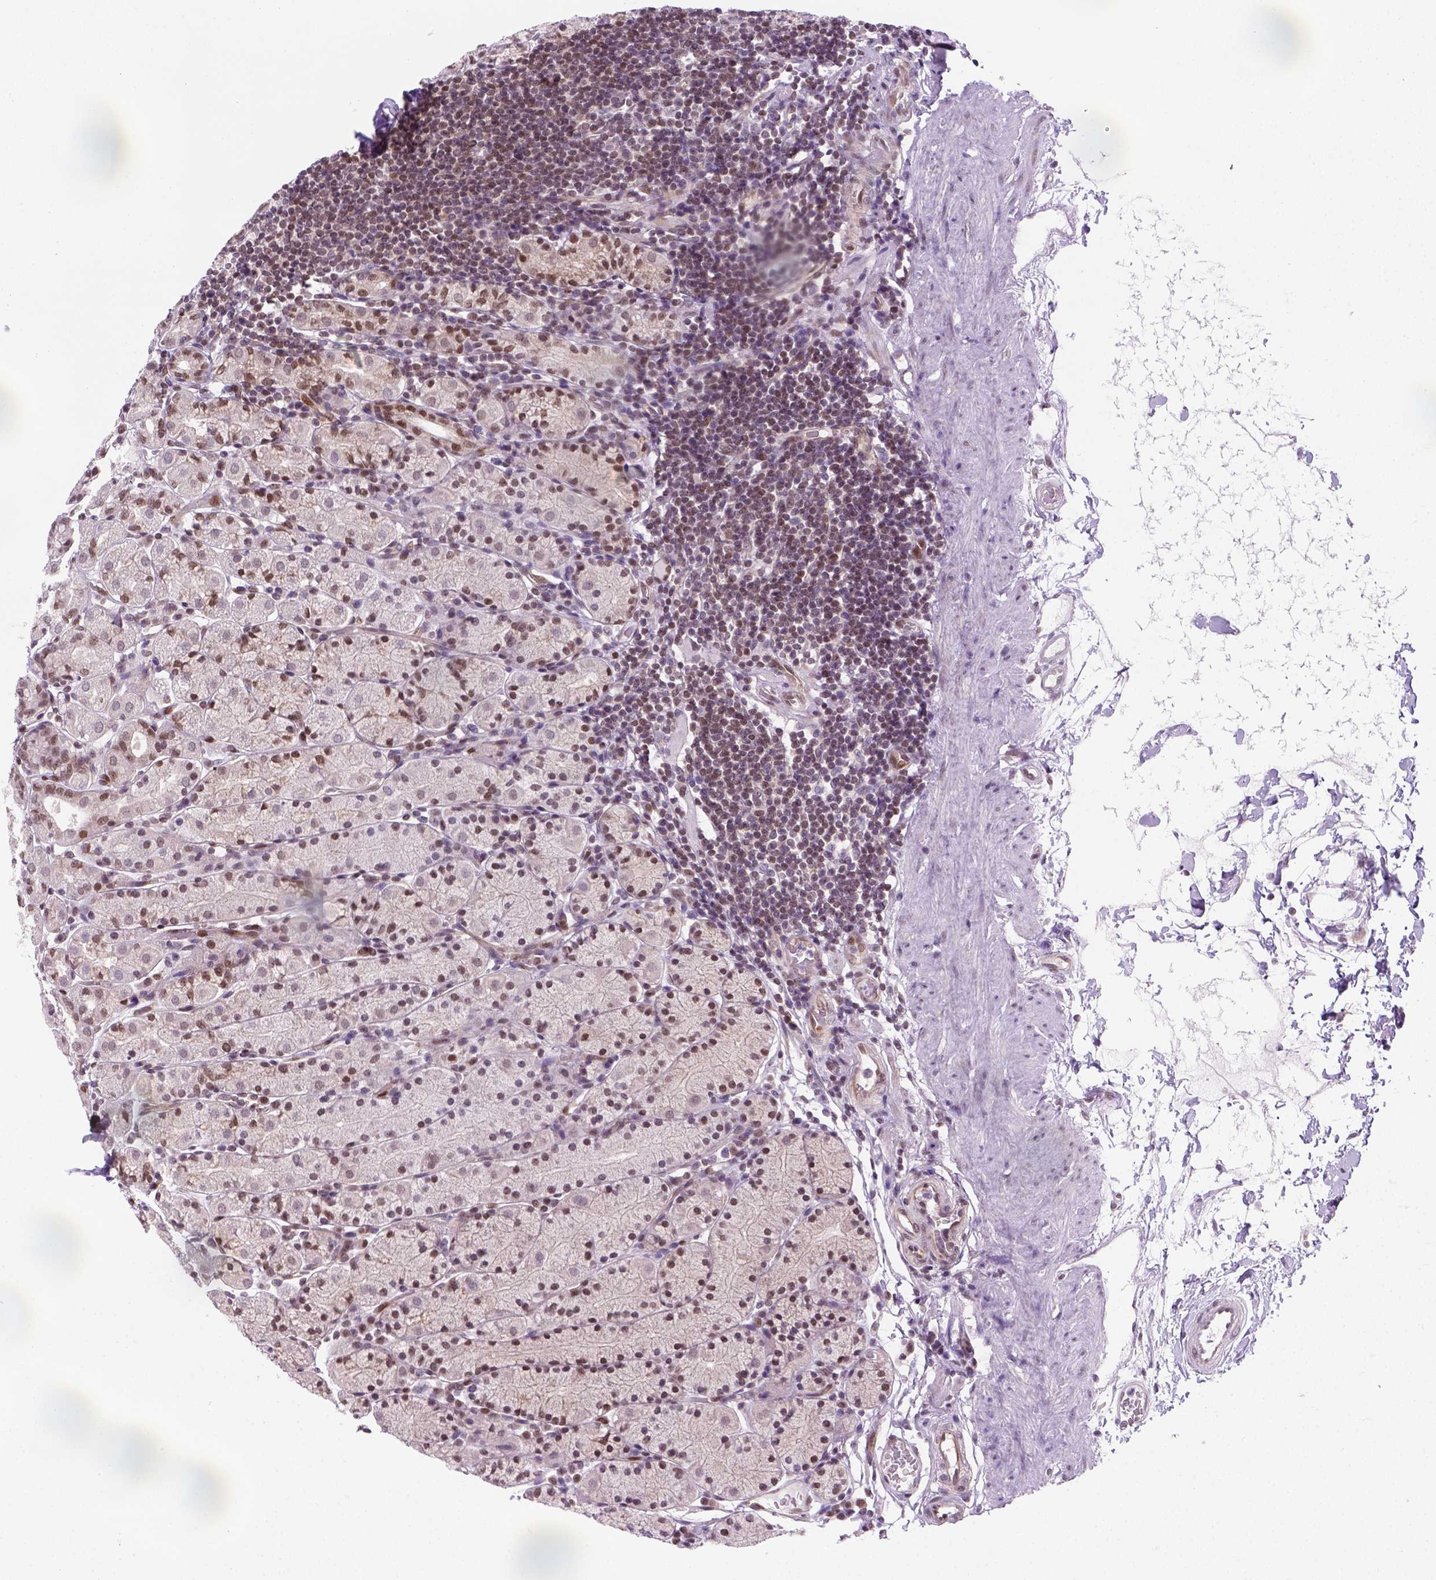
{"staining": {"intensity": "moderate", "quantity": "<25%", "location": "nuclear"}, "tissue": "stomach", "cell_type": "Glandular cells", "image_type": "normal", "snomed": [{"axis": "morphology", "description": "Normal tissue, NOS"}, {"axis": "topography", "description": "Stomach, upper"}, {"axis": "topography", "description": "Stomach"}], "caption": "DAB immunohistochemical staining of benign human stomach displays moderate nuclear protein positivity in approximately <25% of glandular cells.", "gene": "MGMT", "patient": {"sex": "male", "age": 62}}